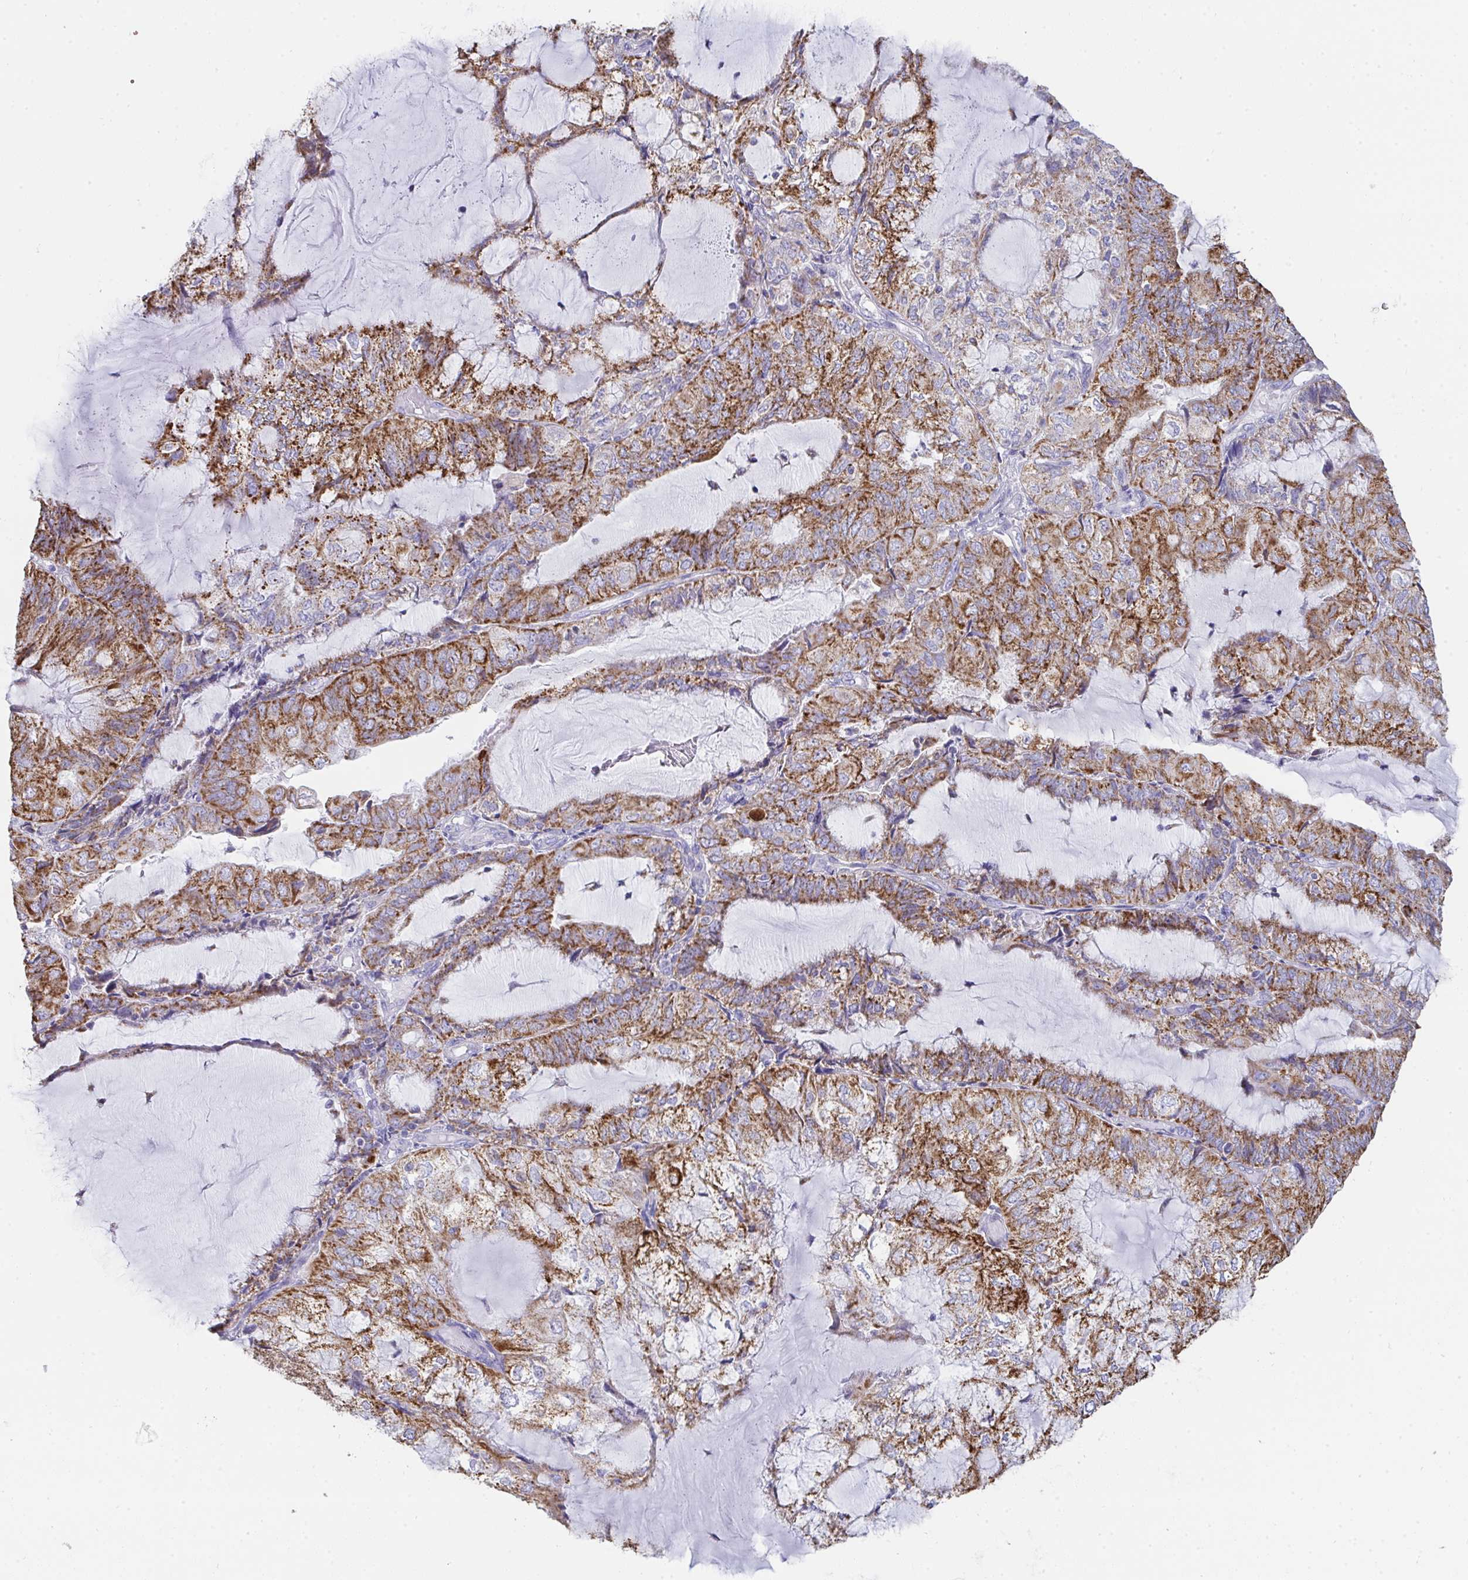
{"staining": {"intensity": "strong", "quantity": ">75%", "location": "cytoplasmic/membranous"}, "tissue": "endometrial cancer", "cell_type": "Tumor cells", "image_type": "cancer", "snomed": [{"axis": "morphology", "description": "Adenocarcinoma, NOS"}, {"axis": "topography", "description": "Endometrium"}], "caption": "A histopathology image of human endometrial cancer stained for a protein displays strong cytoplasmic/membranous brown staining in tumor cells. The staining is performed using DAB brown chromogen to label protein expression. The nuclei are counter-stained blue using hematoxylin.", "gene": "AIFM1", "patient": {"sex": "female", "age": 81}}